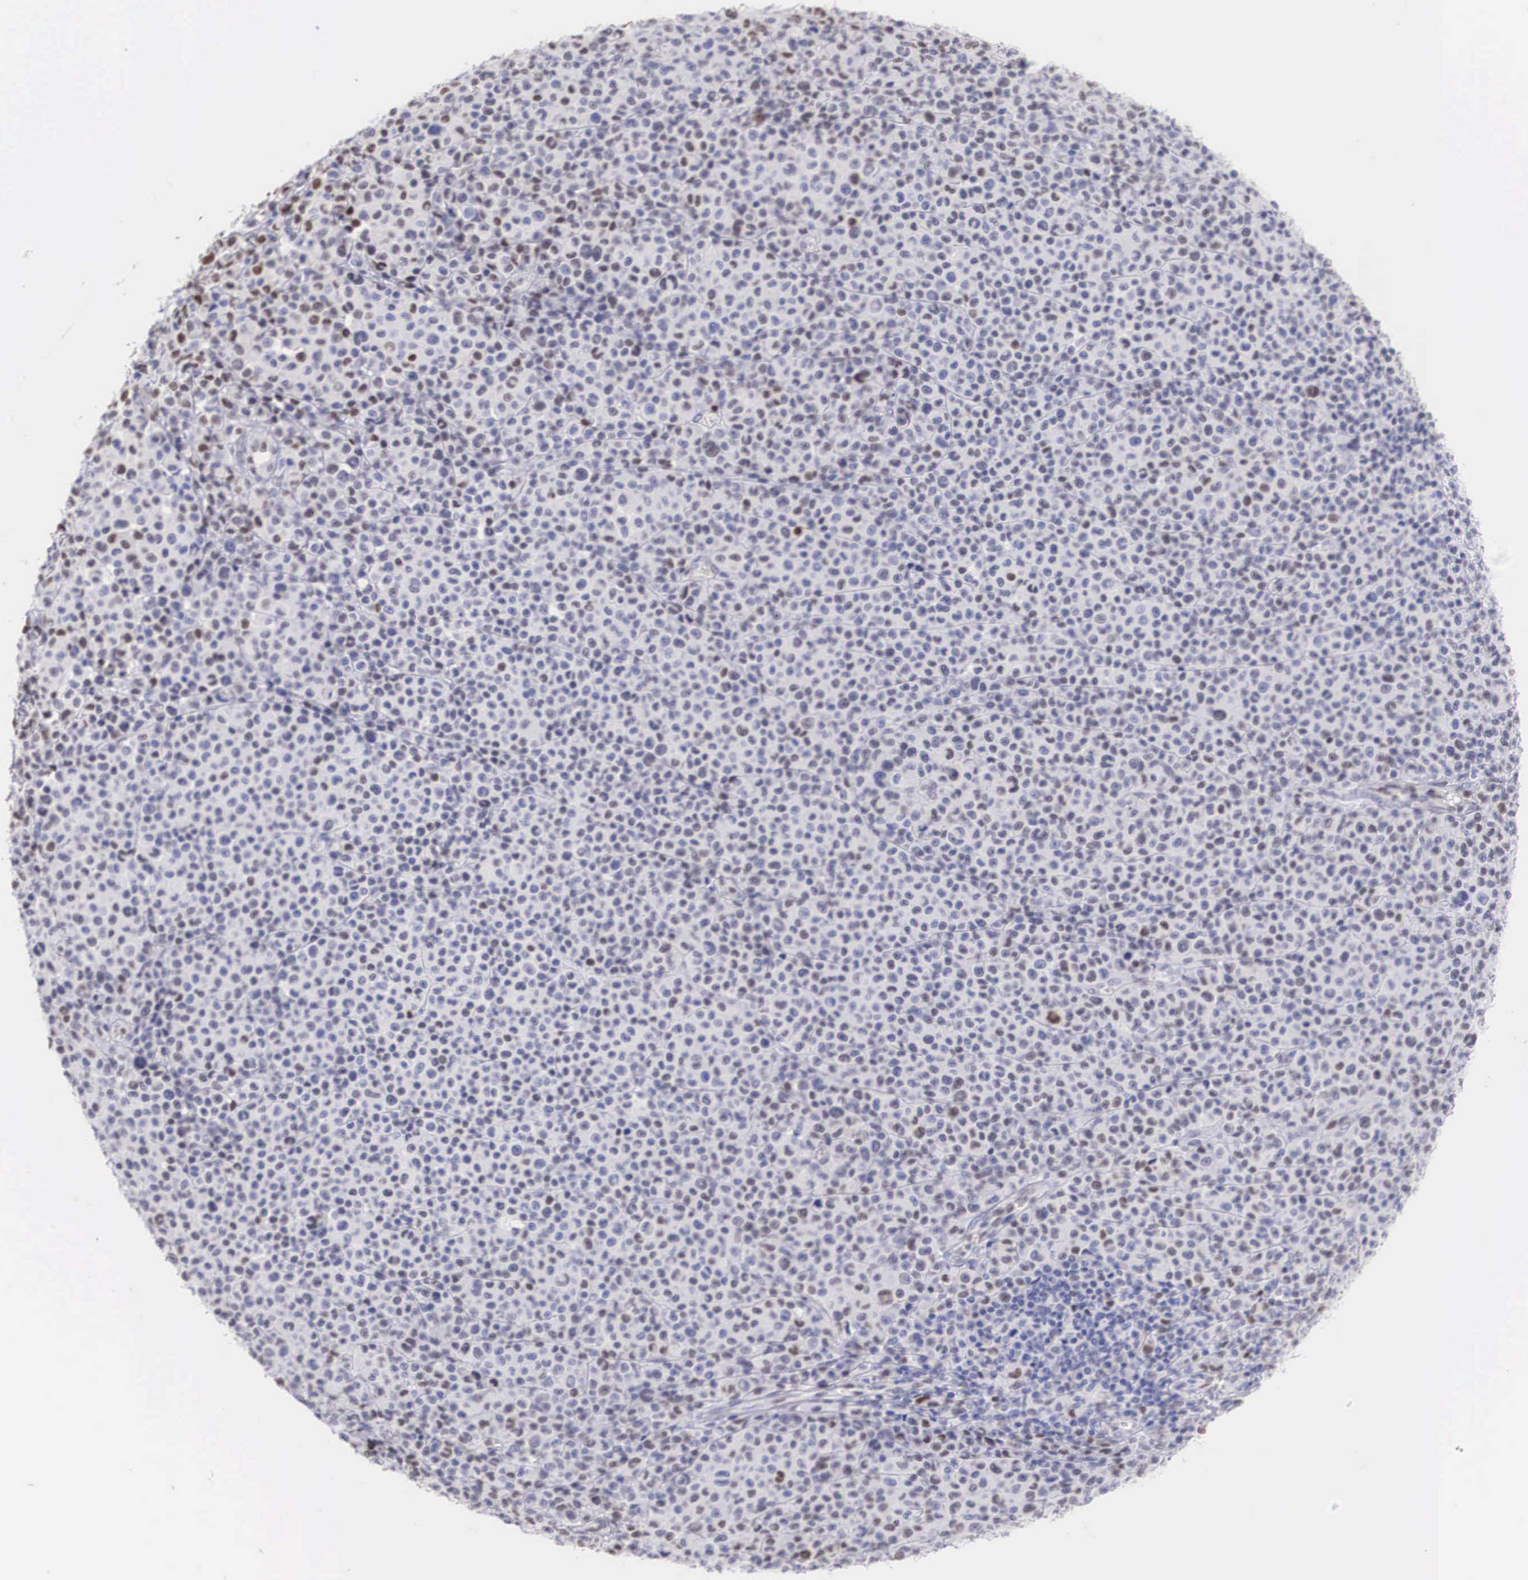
{"staining": {"intensity": "moderate", "quantity": "<25%", "location": "nuclear"}, "tissue": "melanoma", "cell_type": "Tumor cells", "image_type": "cancer", "snomed": [{"axis": "morphology", "description": "Malignant melanoma, Metastatic site"}, {"axis": "topography", "description": "Skin"}], "caption": "Immunohistochemical staining of malignant melanoma (metastatic site) shows low levels of moderate nuclear positivity in about <25% of tumor cells.", "gene": "HMGN5", "patient": {"sex": "male", "age": 32}}